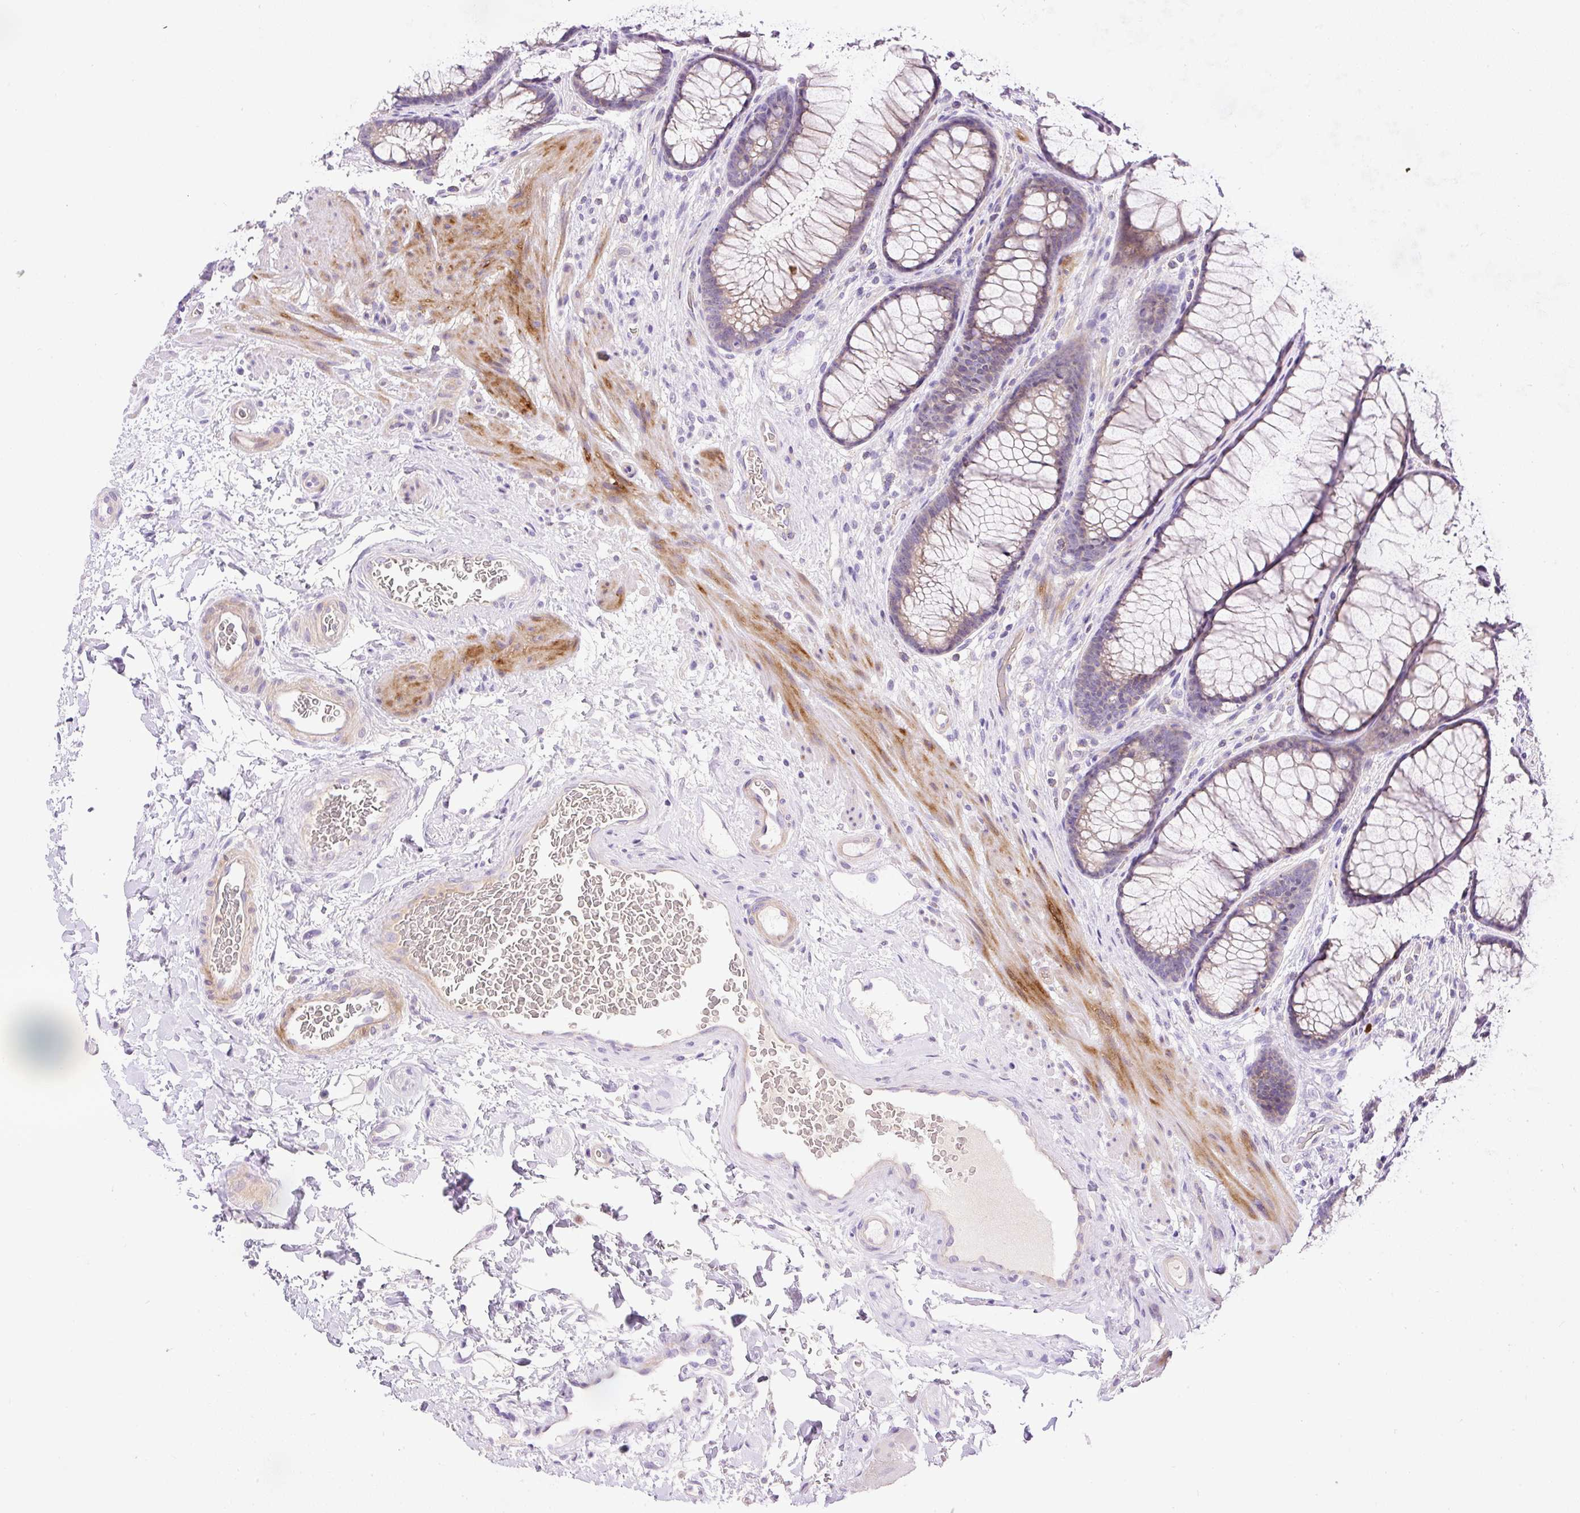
{"staining": {"intensity": "weak", "quantity": ">75%", "location": "cytoplasmic/membranous"}, "tissue": "colon", "cell_type": "Endothelial cells", "image_type": "normal", "snomed": [{"axis": "morphology", "description": "Normal tissue, NOS"}, {"axis": "topography", "description": "Colon"}], "caption": "A brown stain shows weak cytoplasmic/membranous positivity of a protein in endothelial cells of benign colon.", "gene": "LHFPL5", "patient": {"sex": "female", "age": 82}}